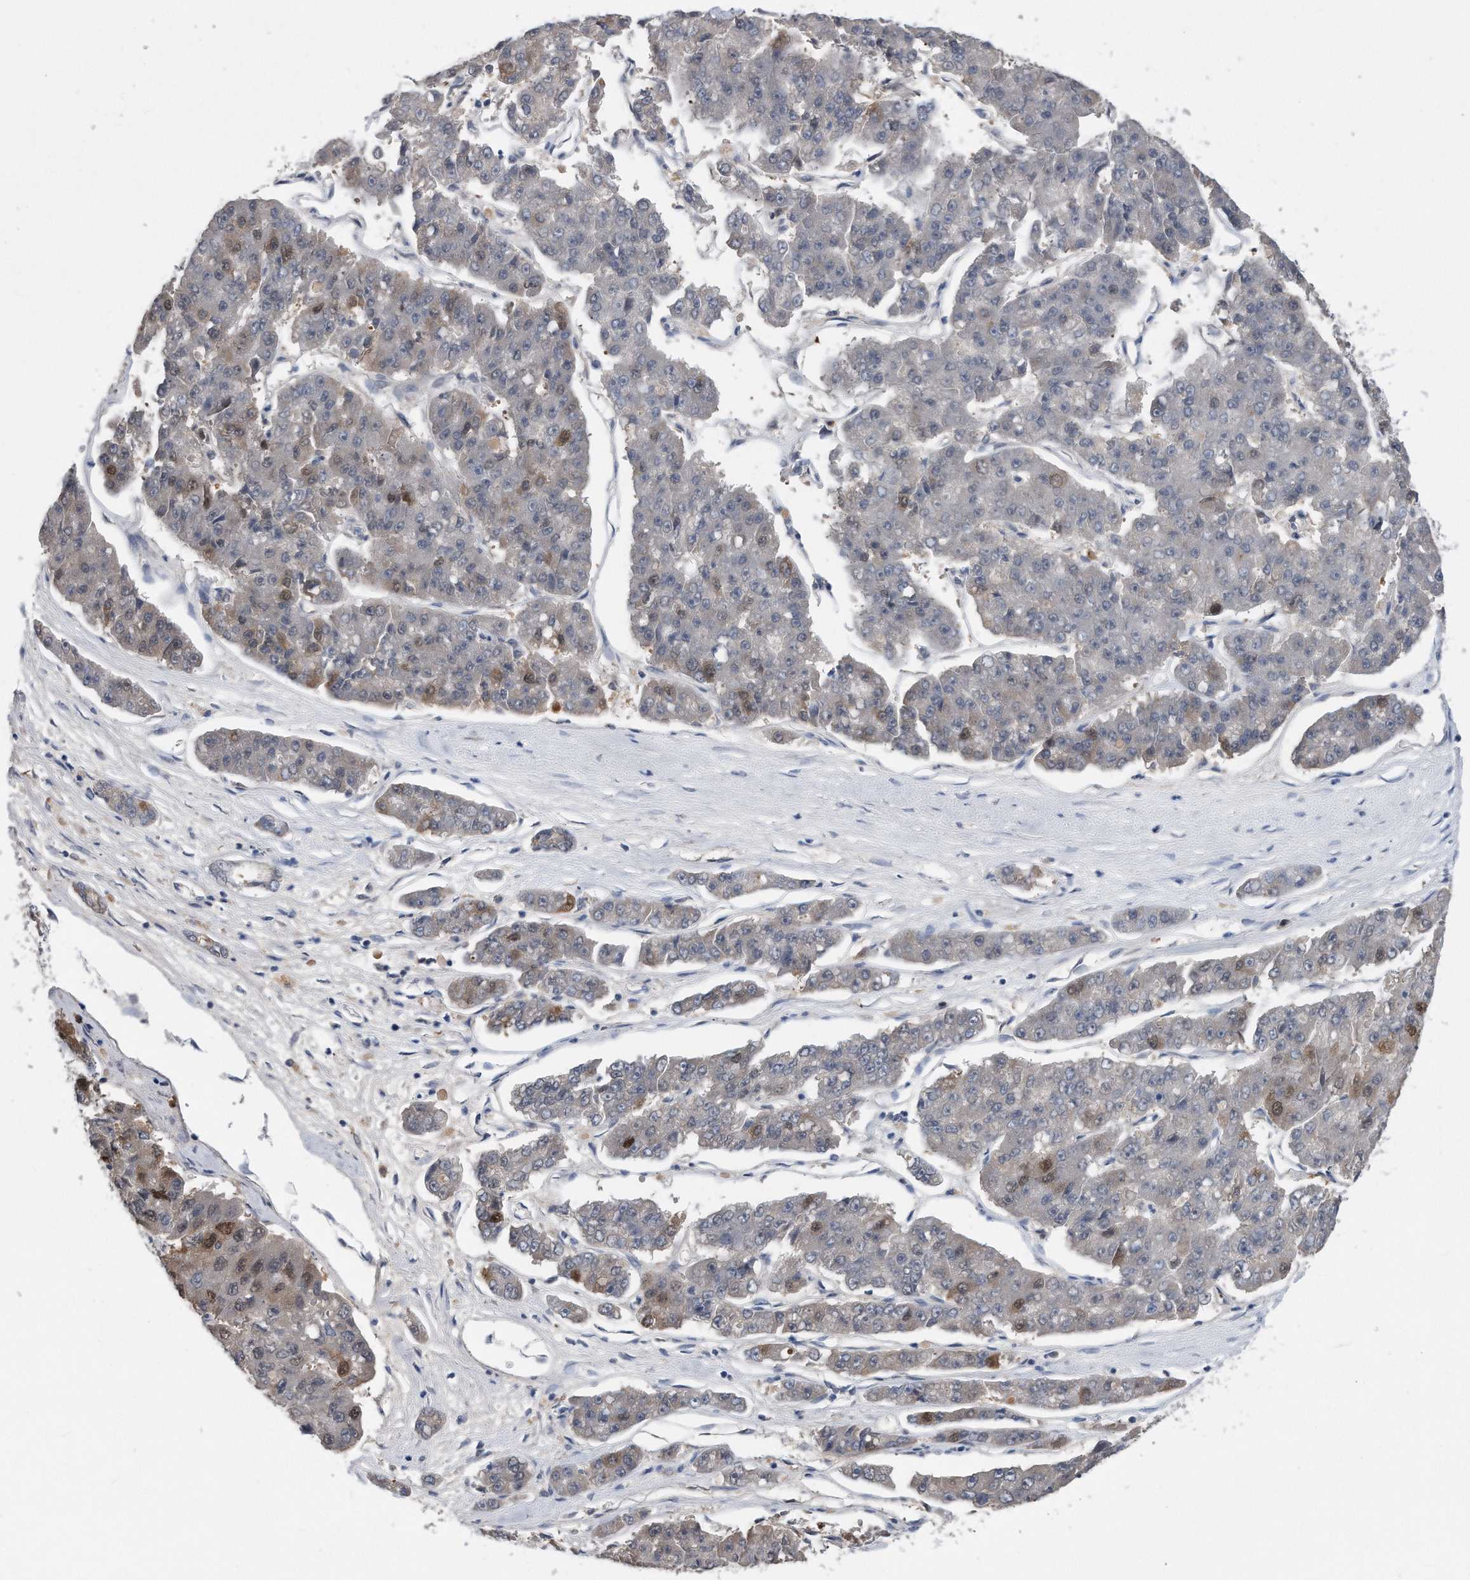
{"staining": {"intensity": "moderate", "quantity": "<25%", "location": "nuclear"}, "tissue": "pancreatic cancer", "cell_type": "Tumor cells", "image_type": "cancer", "snomed": [{"axis": "morphology", "description": "Adenocarcinoma, NOS"}, {"axis": "topography", "description": "Pancreas"}], "caption": "Adenocarcinoma (pancreatic) stained with immunohistochemistry demonstrates moderate nuclear positivity in approximately <25% of tumor cells.", "gene": "PCNA", "patient": {"sex": "male", "age": 50}}